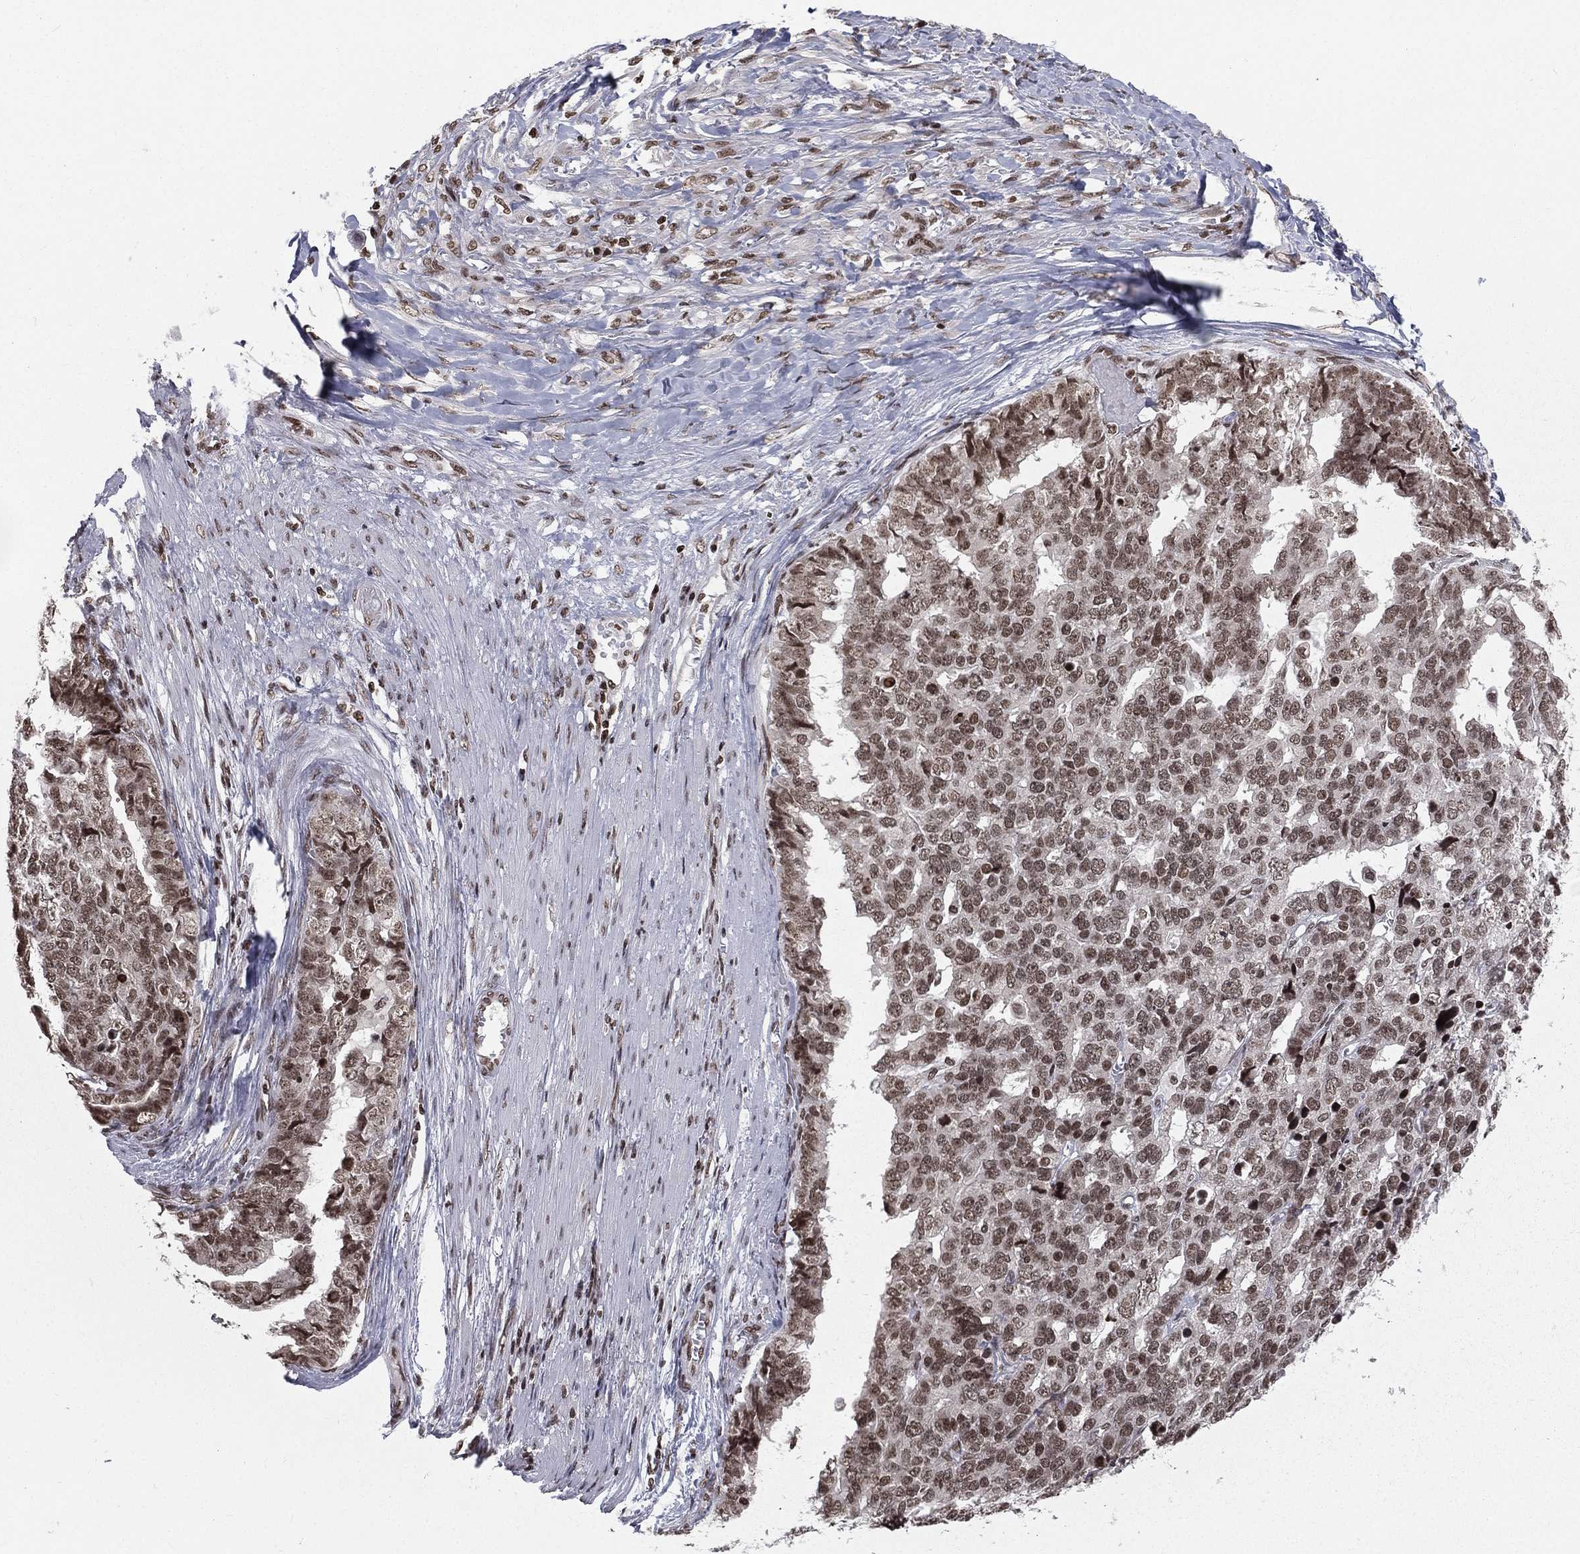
{"staining": {"intensity": "moderate", "quantity": ">75%", "location": "nuclear"}, "tissue": "stomach cancer", "cell_type": "Tumor cells", "image_type": "cancer", "snomed": [{"axis": "morphology", "description": "Adenocarcinoma, NOS"}, {"axis": "topography", "description": "Stomach"}], "caption": "Immunohistochemistry (IHC) (DAB) staining of adenocarcinoma (stomach) demonstrates moderate nuclear protein staining in approximately >75% of tumor cells.", "gene": "RFX7", "patient": {"sex": "male", "age": 69}}